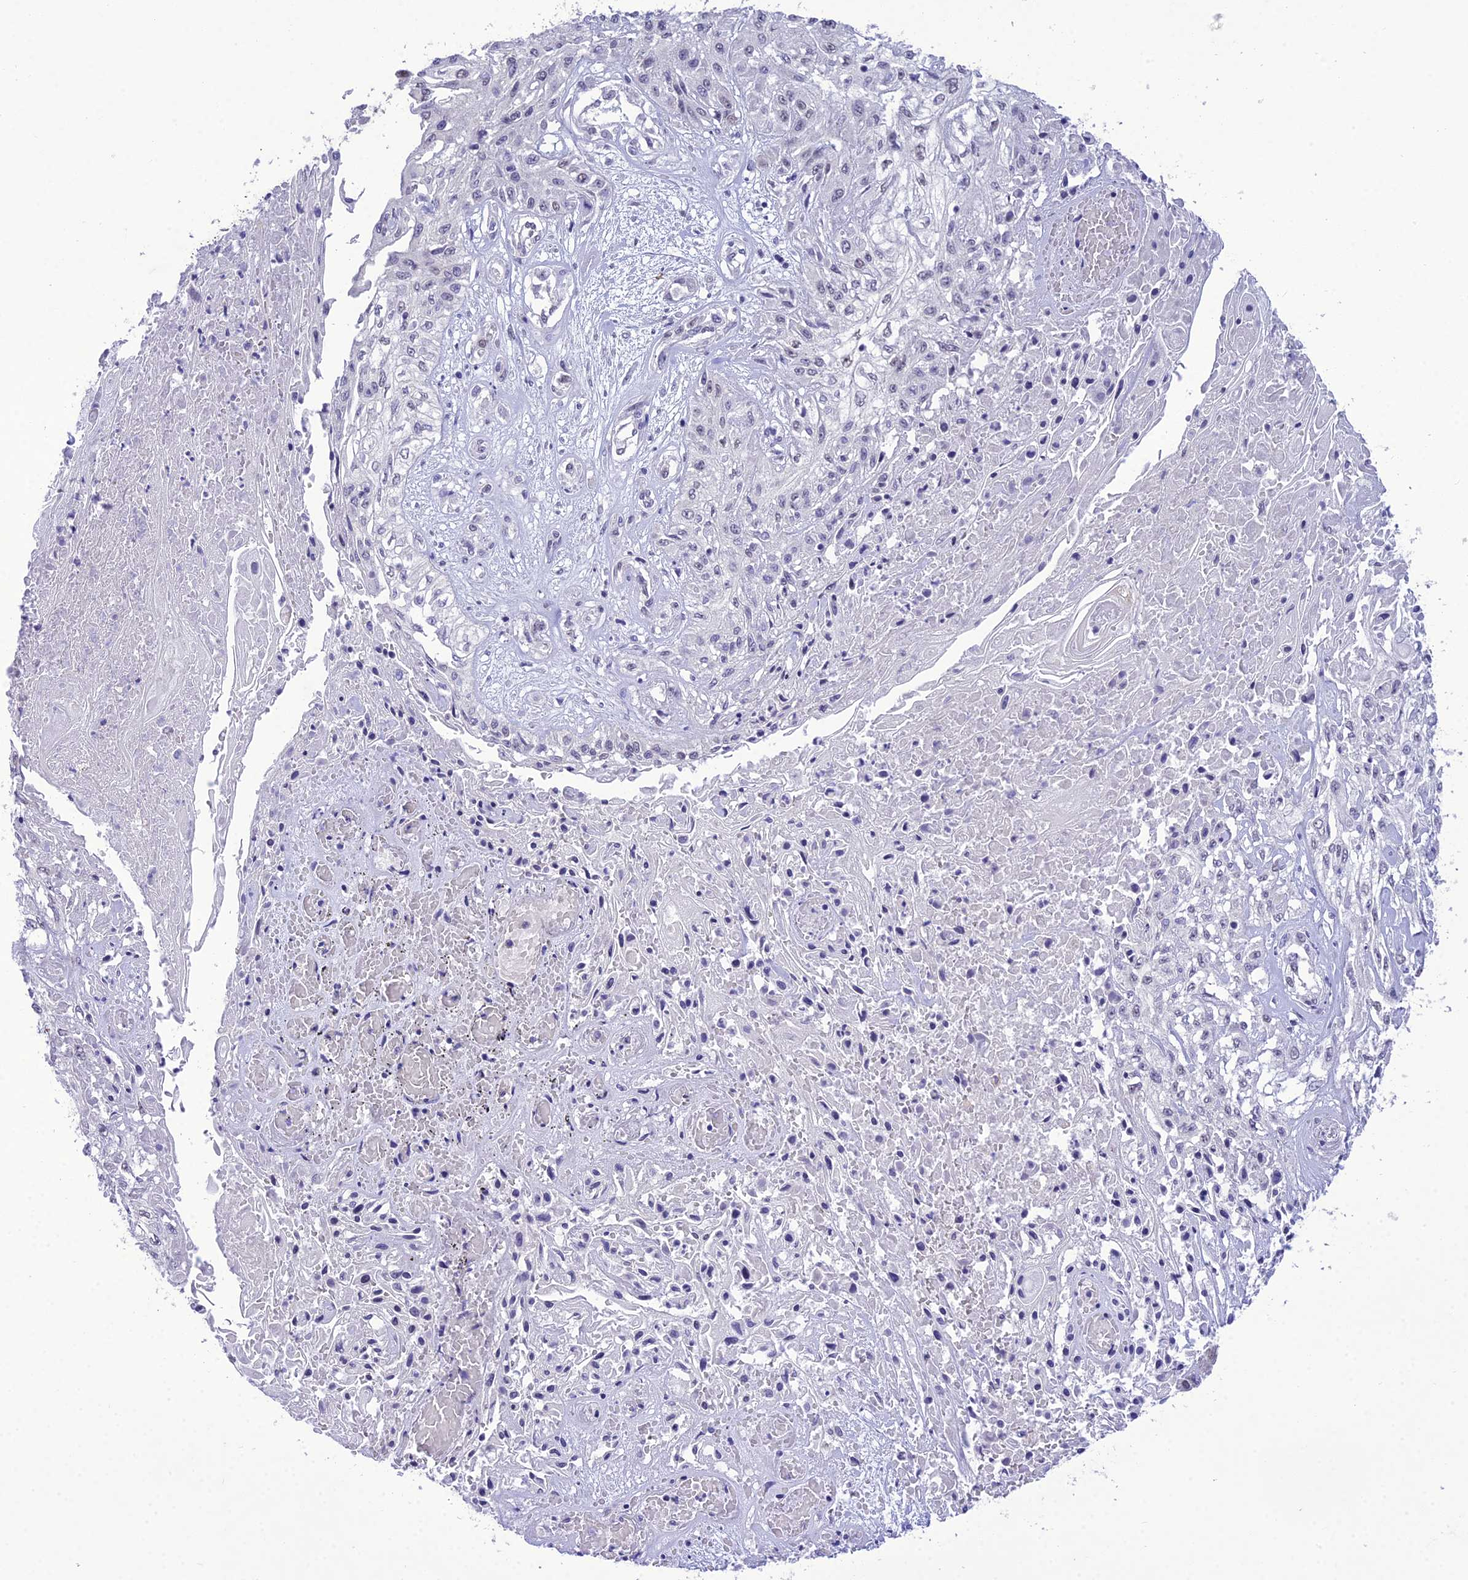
{"staining": {"intensity": "negative", "quantity": "none", "location": "none"}, "tissue": "skin cancer", "cell_type": "Tumor cells", "image_type": "cancer", "snomed": [{"axis": "morphology", "description": "Squamous cell carcinoma, NOS"}, {"axis": "morphology", "description": "Squamous cell carcinoma, metastatic, NOS"}, {"axis": "topography", "description": "Skin"}, {"axis": "topography", "description": "Lymph node"}], "caption": "High magnification brightfield microscopy of skin cancer (squamous cell carcinoma) stained with DAB (brown) and counterstained with hematoxylin (blue): tumor cells show no significant staining.", "gene": "SH3RF3", "patient": {"sex": "male", "age": 75}}